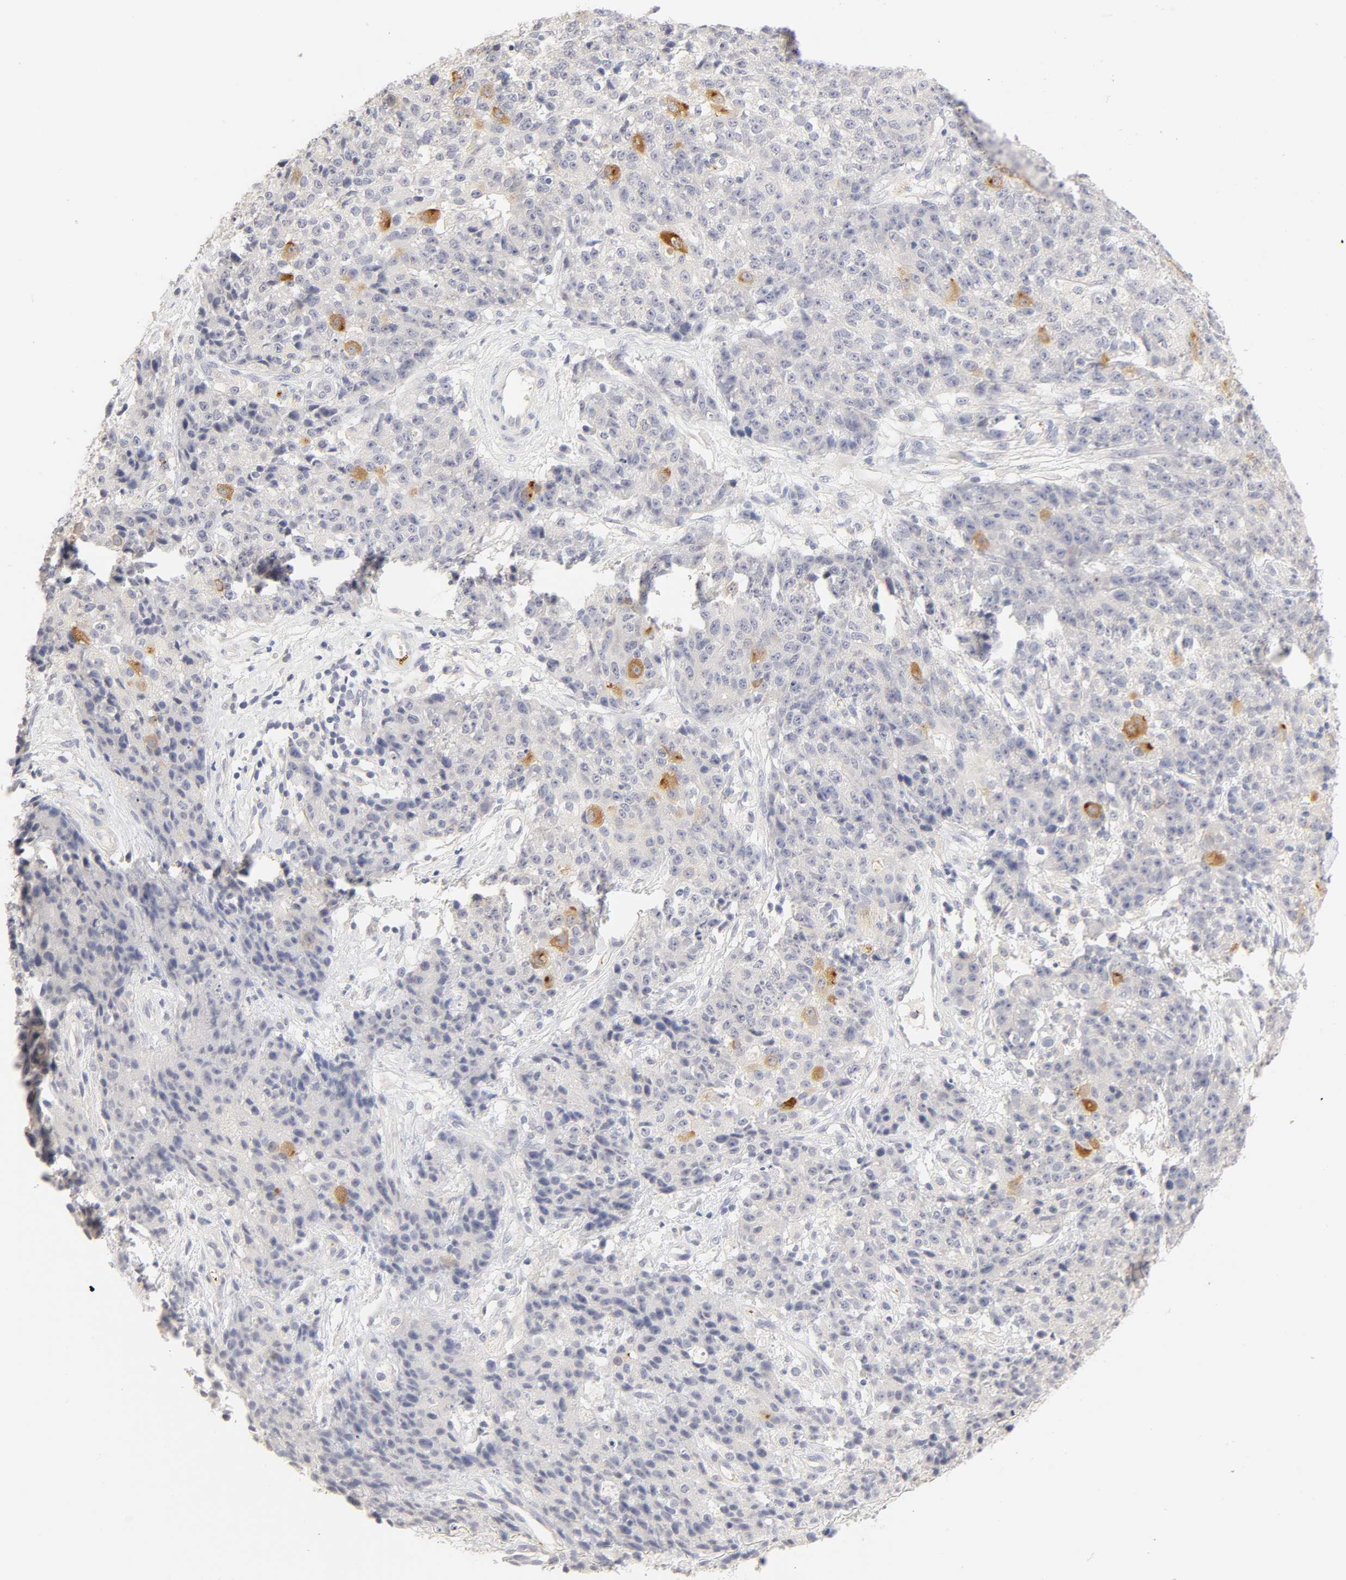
{"staining": {"intensity": "strong", "quantity": "<25%", "location": "cytoplasmic/membranous"}, "tissue": "ovarian cancer", "cell_type": "Tumor cells", "image_type": "cancer", "snomed": [{"axis": "morphology", "description": "Carcinoma, endometroid"}, {"axis": "topography", "description": "Ovary"}], "caption": "A medium amount of strong cytoplasmic/membranous staining is present in approximately <25% of tumor cells in ovarian cancer tissue.", "gene": "CYP4B1", "patient": {"sex": "female", "age": 42}}